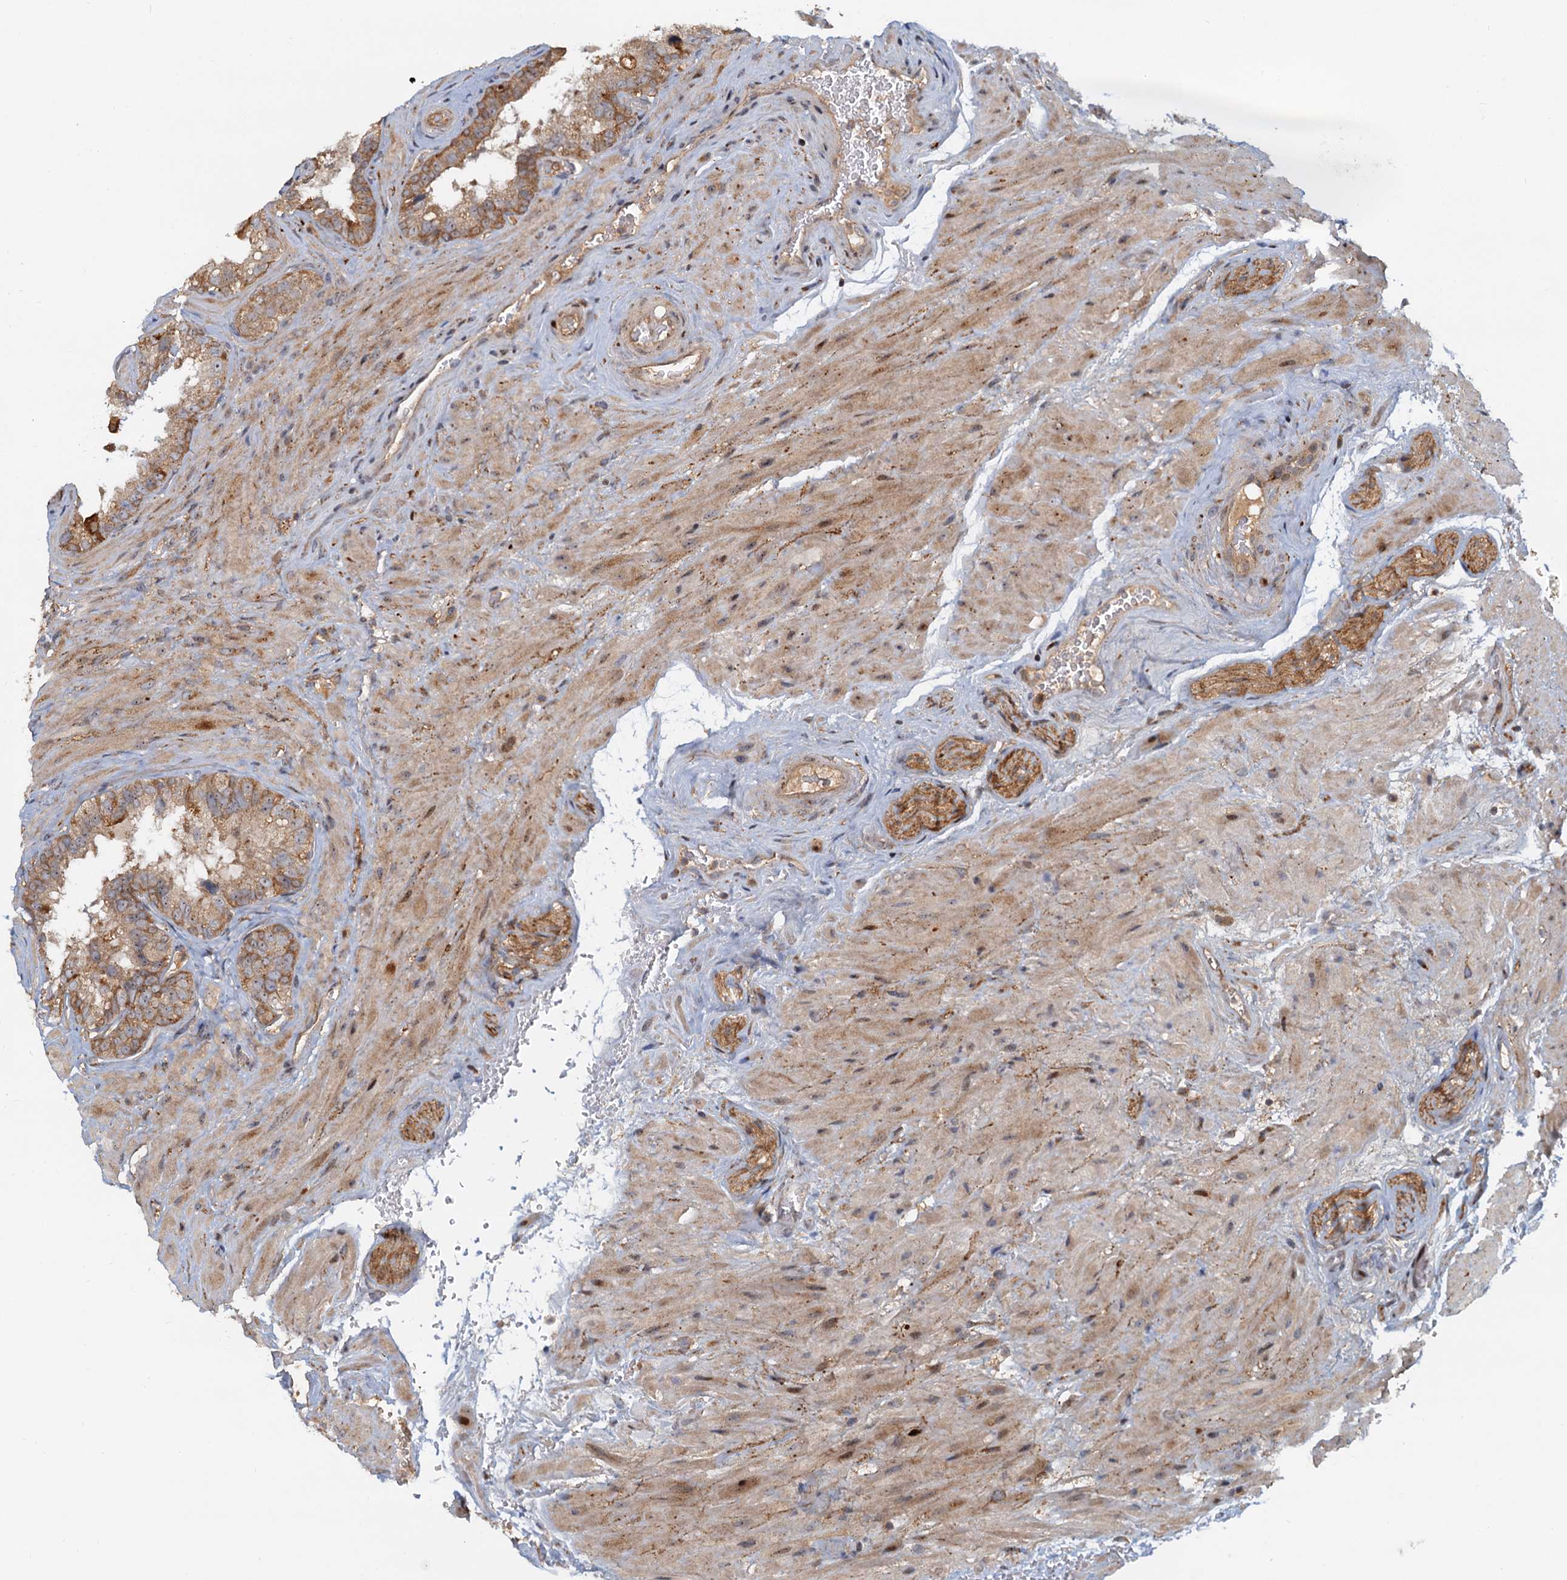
{"staining": {"intensity": "moderate", "quantity": ">75%", "location": "cytoplasmic/membranous"}, "tissue": "seminal vesicle", "cell_type": "Glandular cells", "image_type": "normal", "snomed": [{"axis": "morphology", "description": "Normal tissue, NOS"}, {"axis": "topography", "description": "Seminal veicle"}, {"axis": "topography", "description": "Peripheral nerve tissue"}], "caption": "Seminal vesicle stained with a brown dye demonstrates moderate cytoplasmic/membranous positive positivity in about >75% of glandular cells.", "gene": "TOLLIP", "patient": {"sex": "male", "age": 67}}